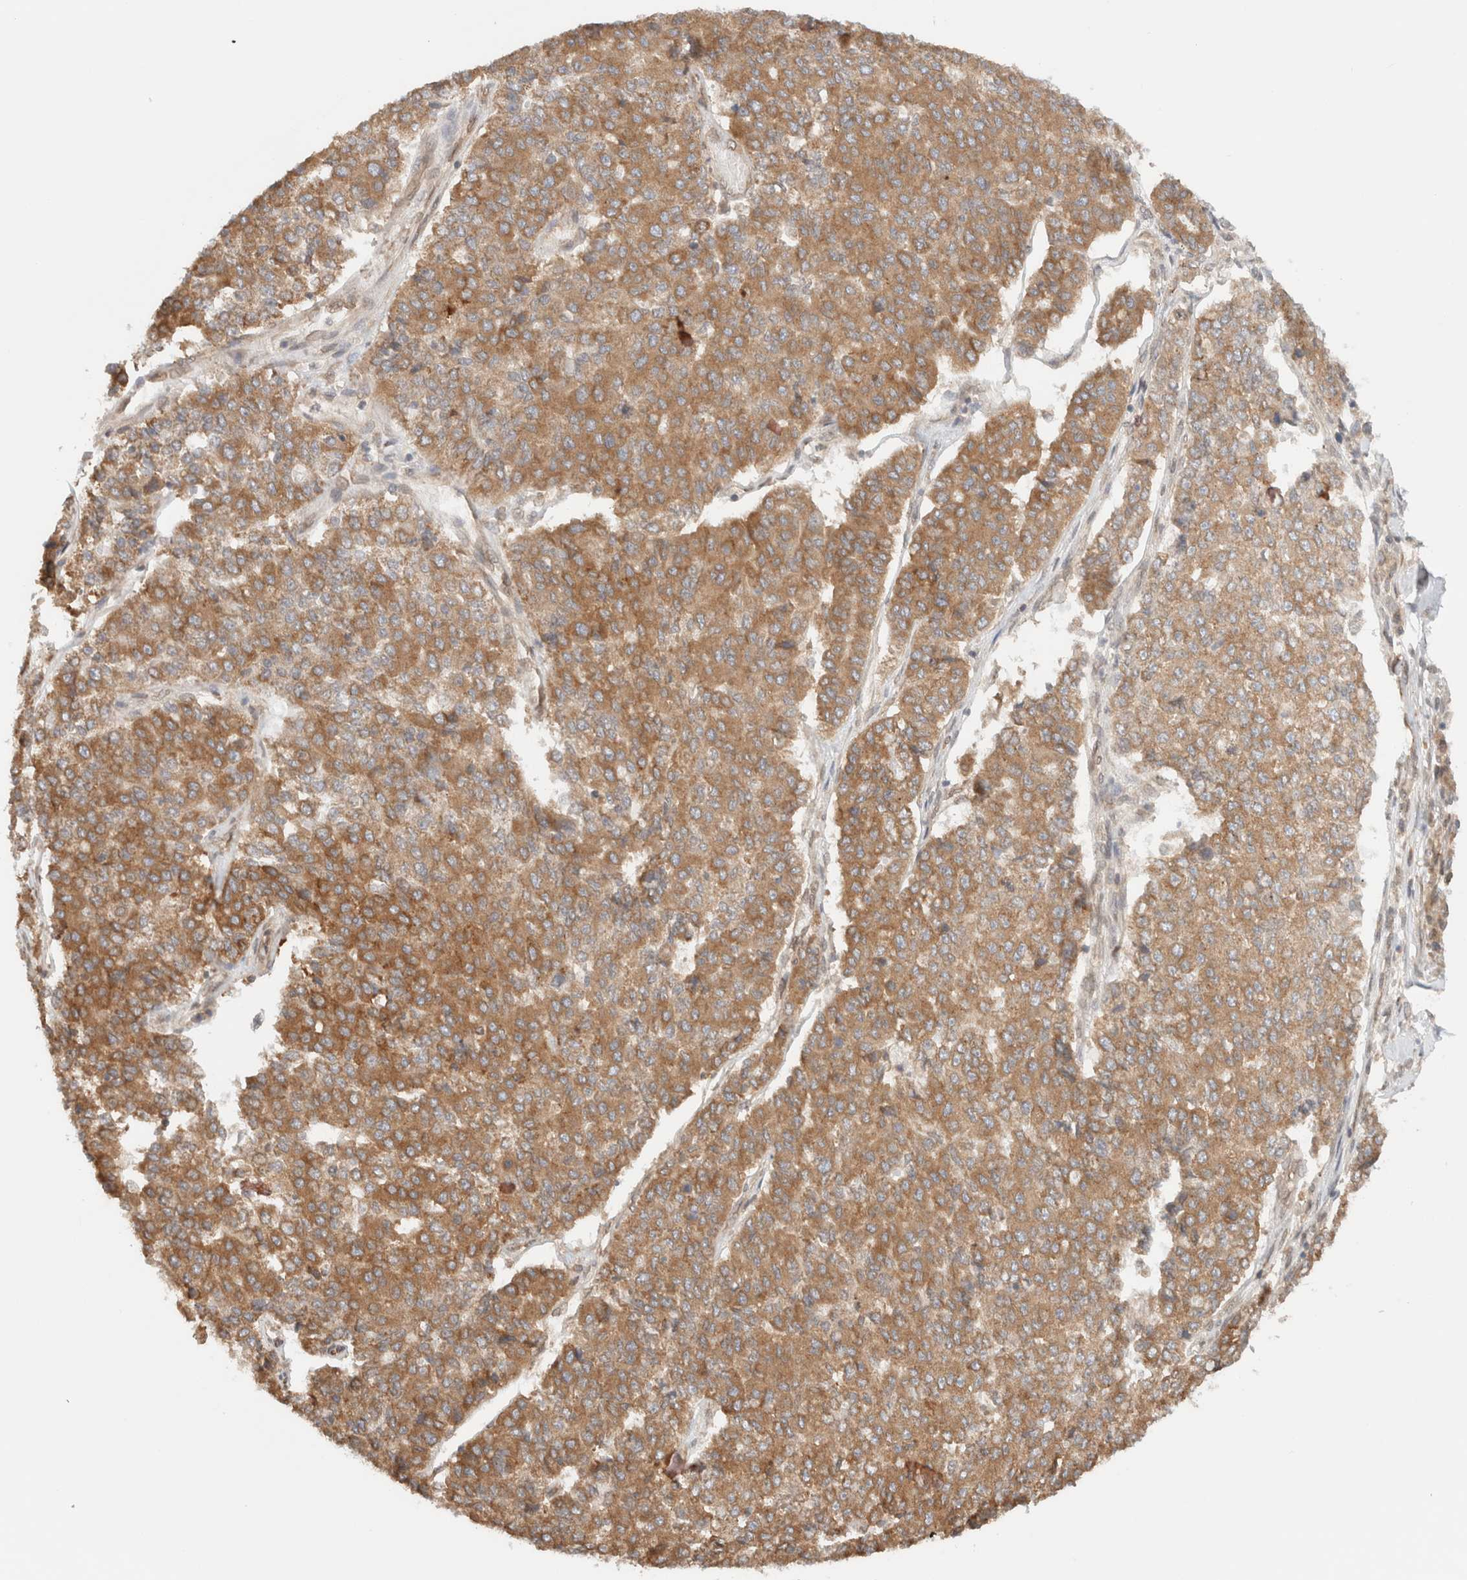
{"staining": {"intensity": "moderate", "quantity": ">75%", "location": "cytoplasmic/membranous"}, "tissue": "pancreatic cancer", "cell_type": "Tumor cells", "image_type": "cancer", "snomed": [{"axis": "morphology", "description": "Adenocarcinoma, NOS"}, {"axis": "topography", "description": "Pancreas"}], "caption": "Moderate cytoplasmic/membranous protein positivity is present in about >75% of tumor cells in pancreatic cancer (adenocarcinoma).", "gene": "ARFGEF2", "patient": {"sex": "male", "age": 50}}